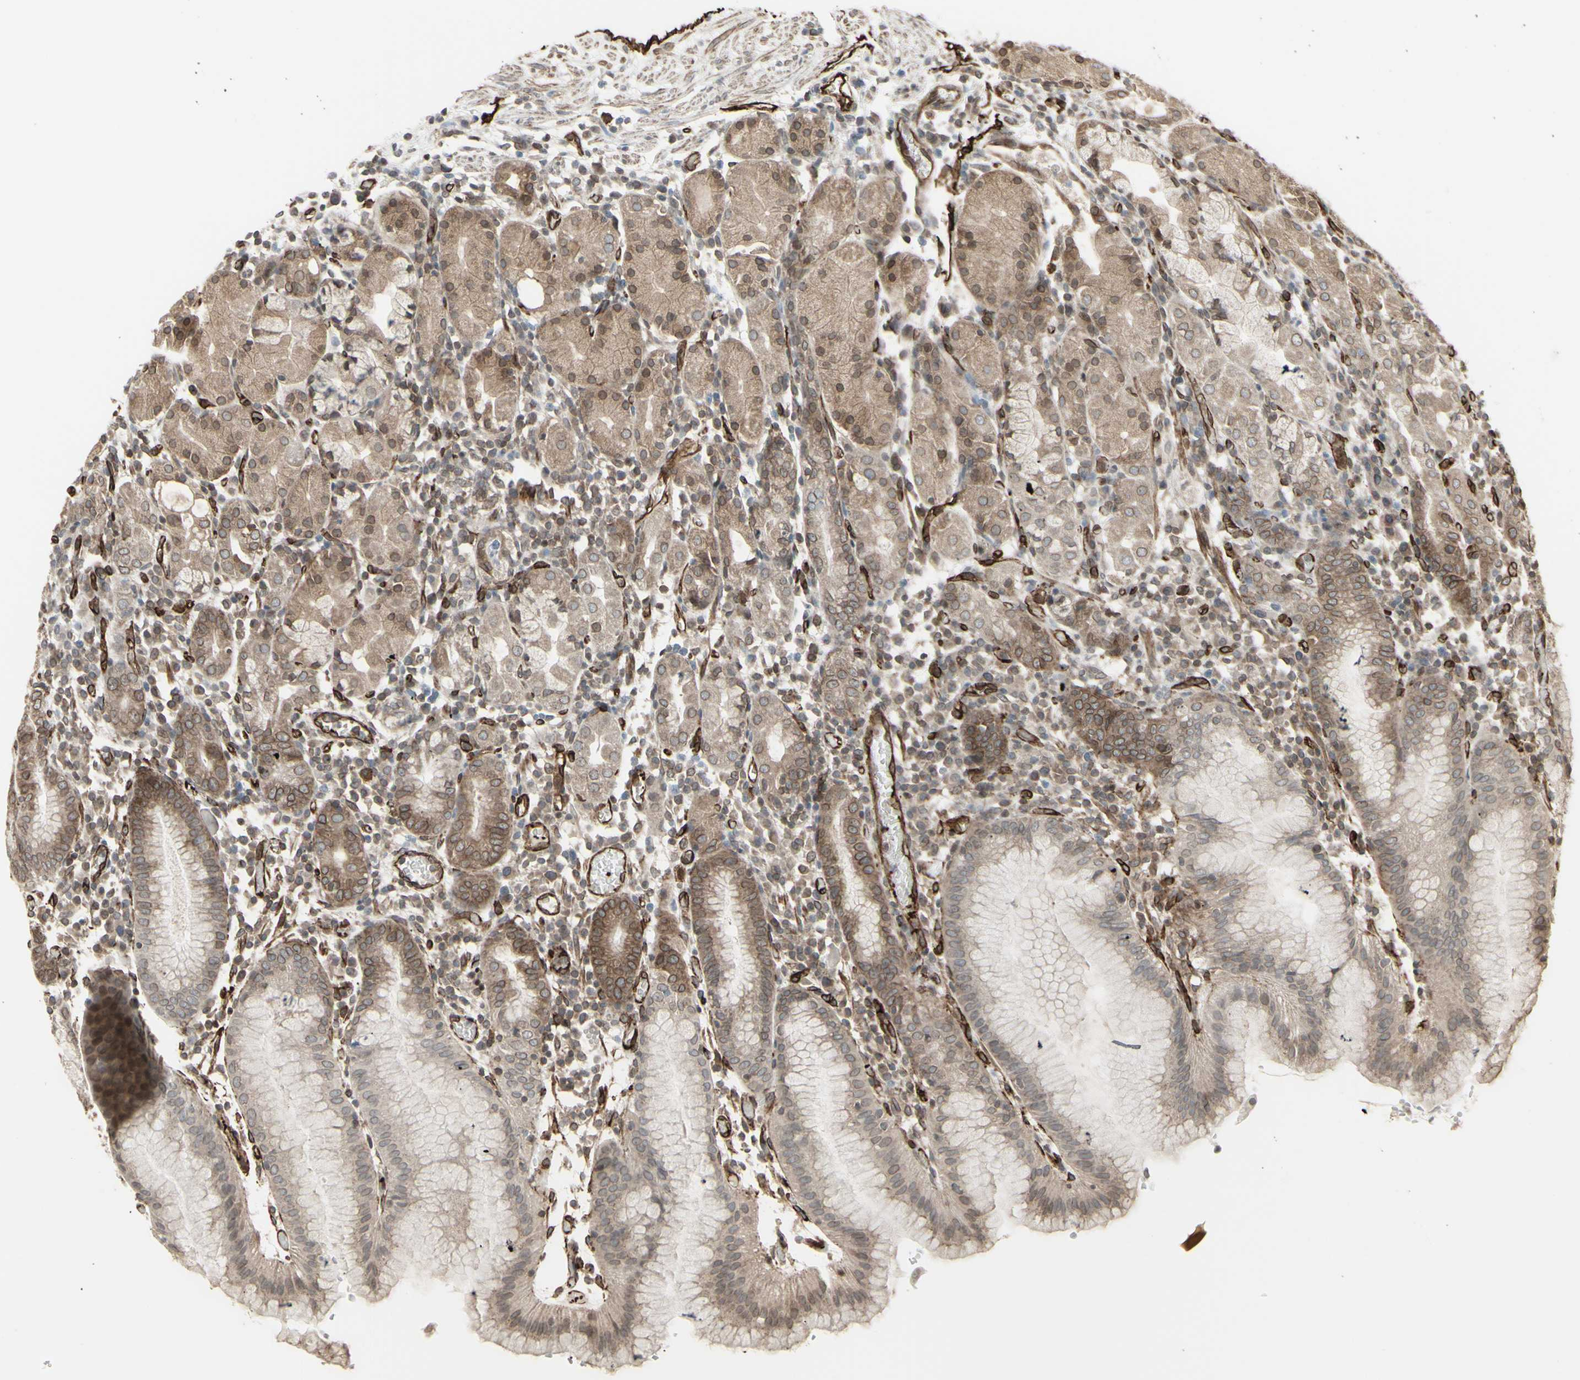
{"staining": {"intensity": "moderate", "quantity": ">75%", "location": "cytoplasmic/membranous,nuclear"}, "tissue": "stomach", "cell_type": "Glandular cells", "image_type": "normal", "snomed": [{"axis": "morphology", "description": "Normal tissue, NOS"}, {"axis": "topography", "description": "Stomach"}, {"axis": "topography", "description": "Stomach, lower"}], "caption": "DAB immunohistochemical staining of benign human stomach demonstrates moderate cytoplasmic/membranous,nuclear protein expression in approximately >75% of glandular cells.", "gene": "DTX3L", "patient": {"sex": "female", "age": 75}}